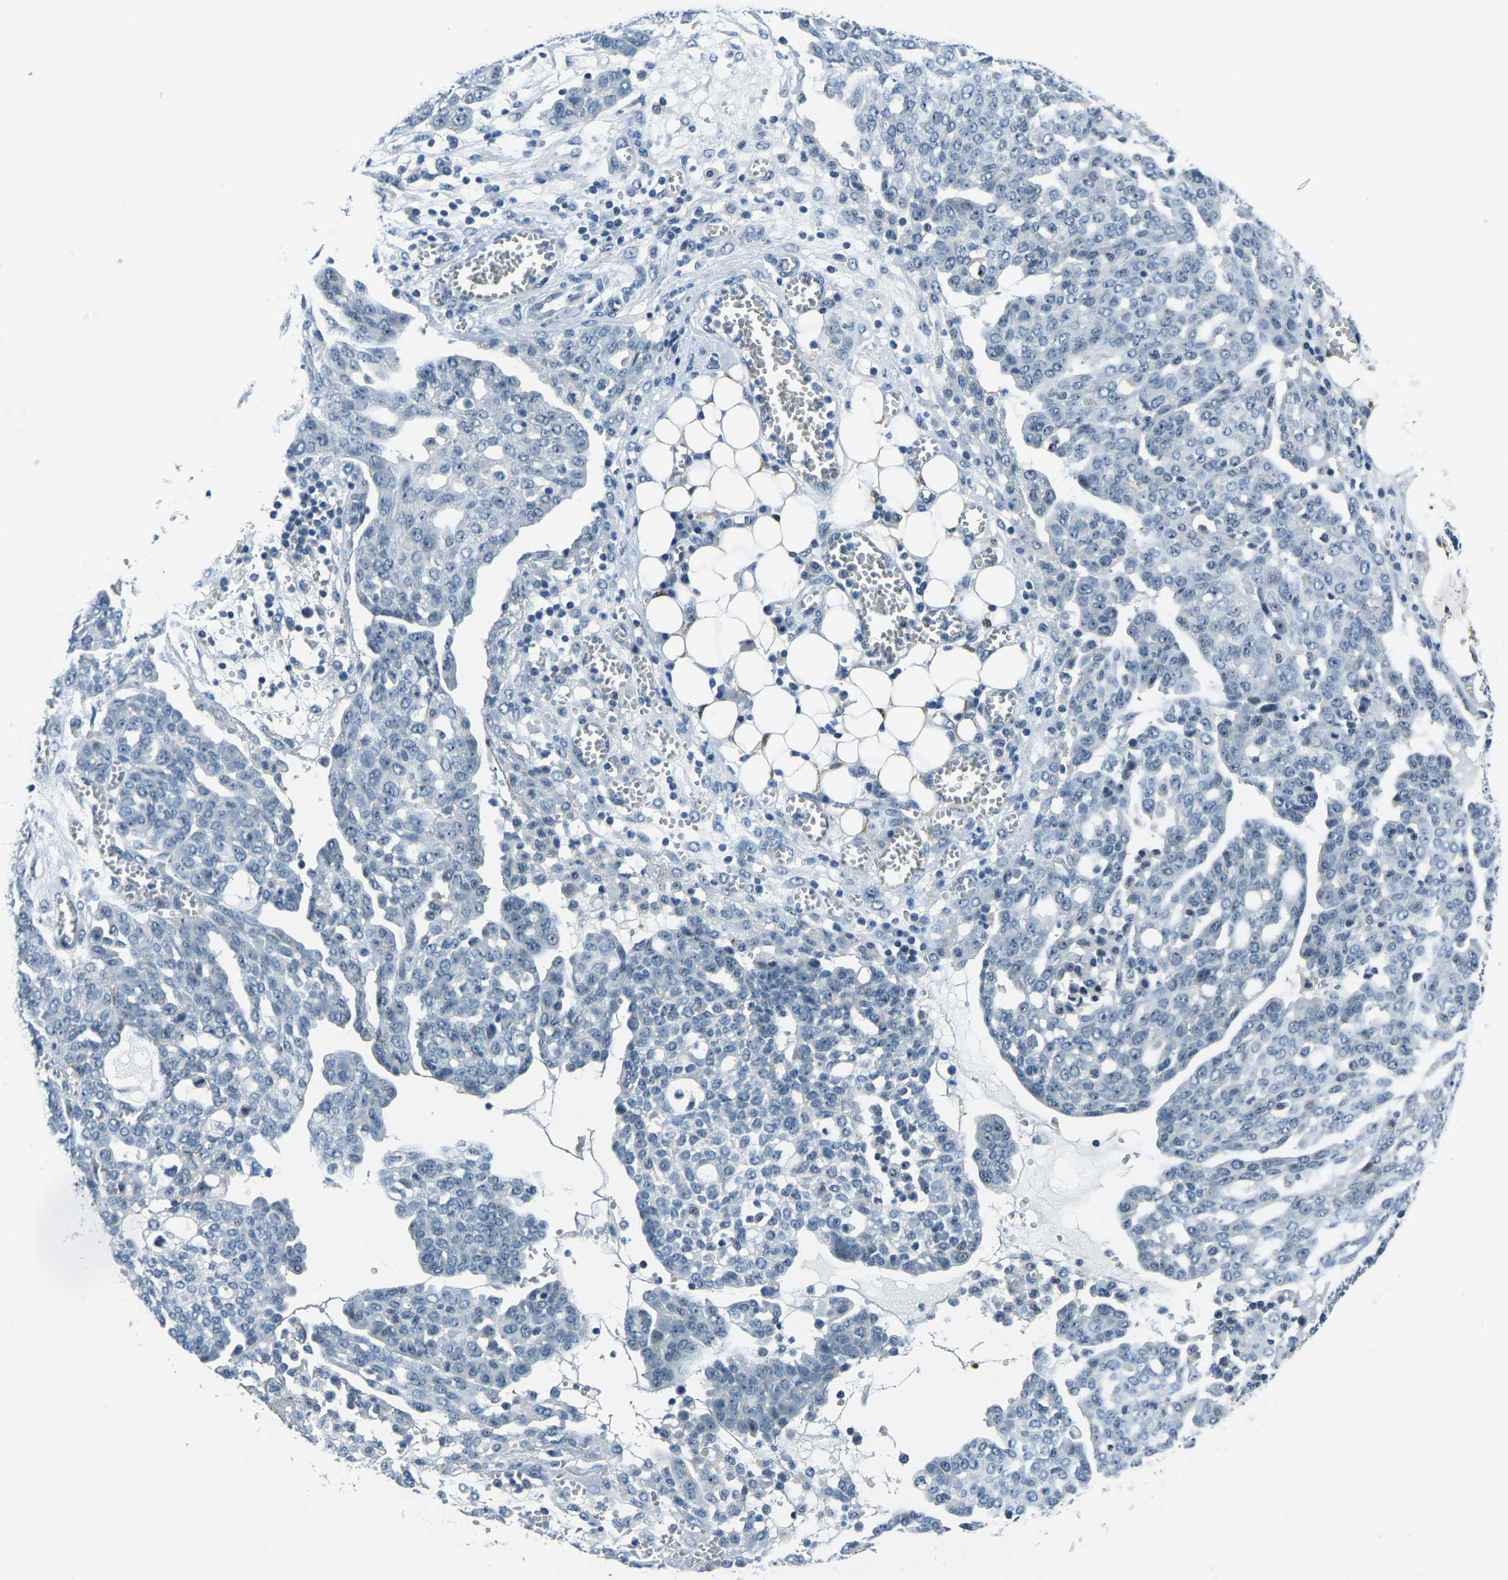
{"staining": {"intensity": "negative", "quantity": "none", "location": "none"}, "tissue": "ovarian cancer", "cell_type": "Tumor cells", "image_type": "cancer", "snomed": [{"axis": "morphology", "description": "Cystadenocarcinoma, serous, NOS"}, {"axis": "topography", "description": "Soft tissue"}, {"axis": "topography", "description": "Ovary"}], "caption": "Immunohistochemical staining of human ovarian serous cystadenocarcinoma shows no significant staining in tumor cells.", "gene": "RRP1", "patient": {"sex": "female", "age": 57}}